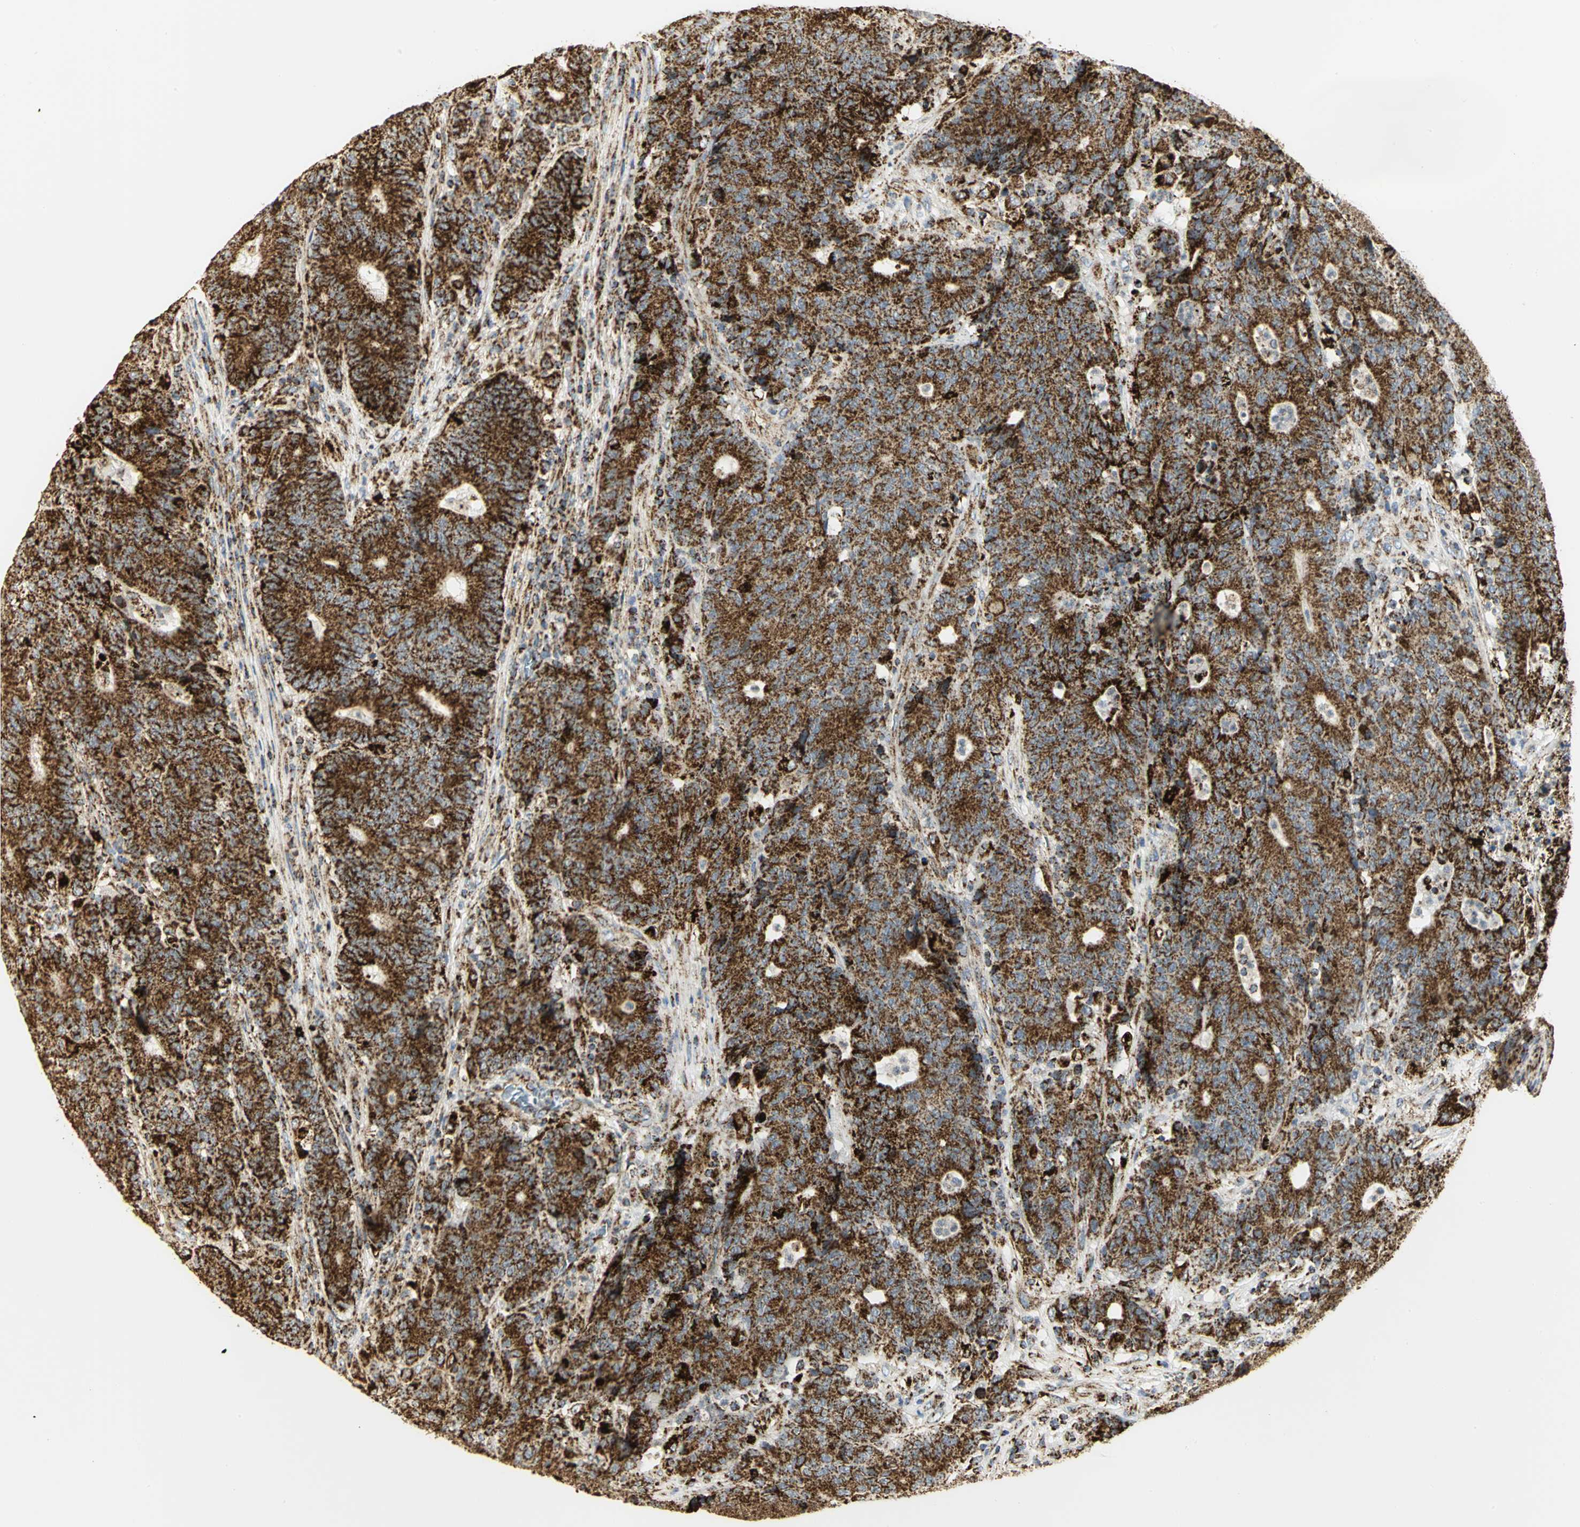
{"staining": {"intensity": "strong", "quantity": ">75%", "location": "cytoplasmic/membranous"}, "tissue": "colorectal cancer", "cell_type": "Tumor cells", "image_type": "cancer", "snomed": [{"axis": "morphology", "description": "Normal tissue, NOS"}, {"axis": "morphology", "description": "Adenocarcinoma, NOS"}, {"axis": "topography", "description": "Colon"}], "caption": "A histopathology image of human colorectal cancer (adenocarcinoma) stained for a protein displays strong cytoplasmic/membranous brown staining in tumor cells.", "gene": "VDAC1", "patient": {"sex": "female", "age": 75}}